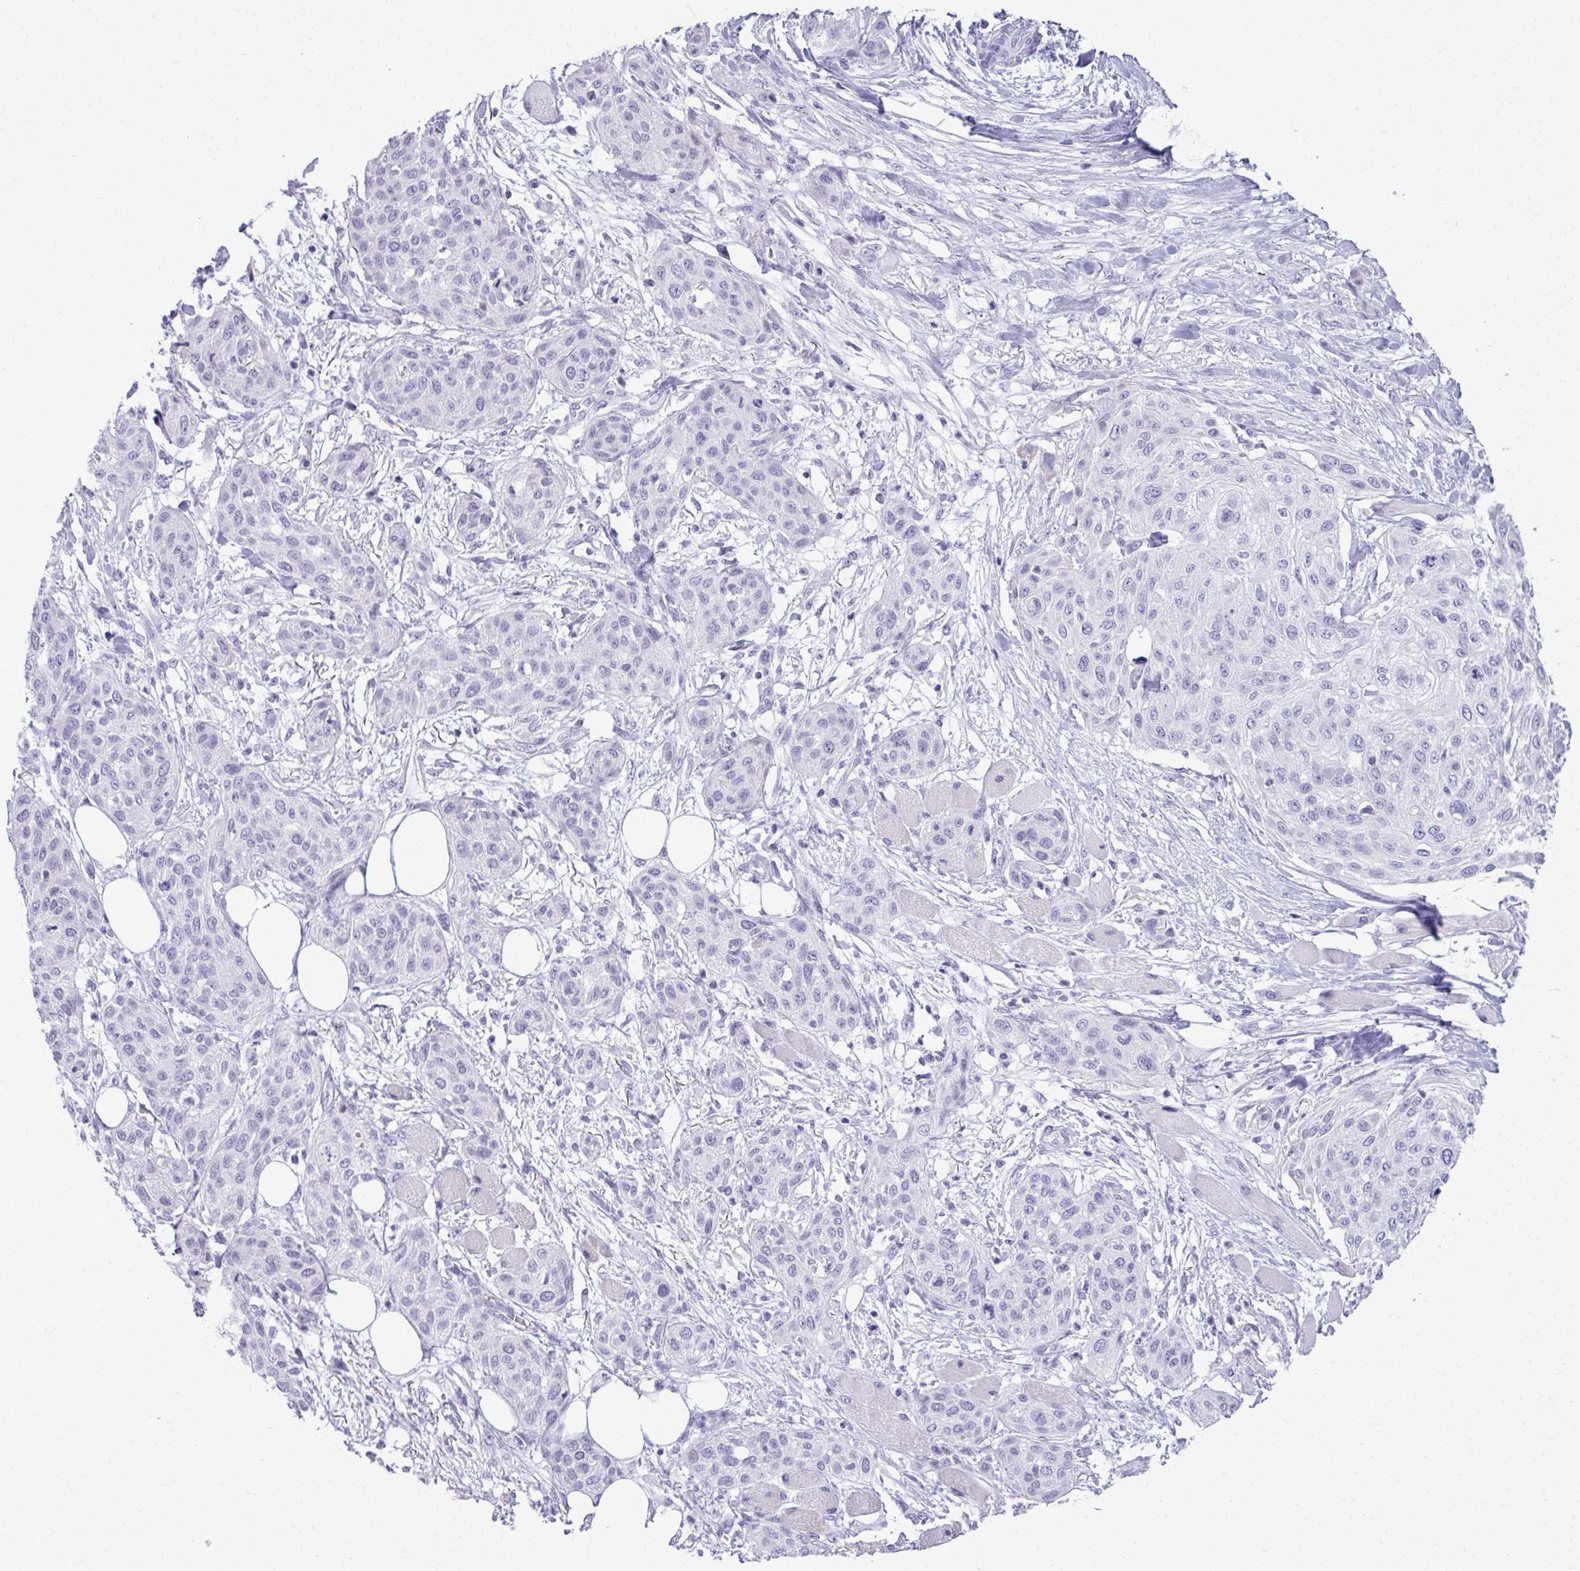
{"staining": {"intensity": "negative", "quantity": "none", "location": "none"}, "tissue": "skin cancer", "cell_type": "Tumor cells", "image_type": "cancer", "snomed": [{"axis": "morphology", "description": "Squamous cell carcinoma, NOS"}, {"axis": "topography", "description": "Skin"}], "caption": "IHC histopathology image of skin squamous cell carcinoma stained for a protein (brown), which displays no expression in tumor cells.", "gene": "PITPNM3", "patient": {"sex": "female", "age": 87}}